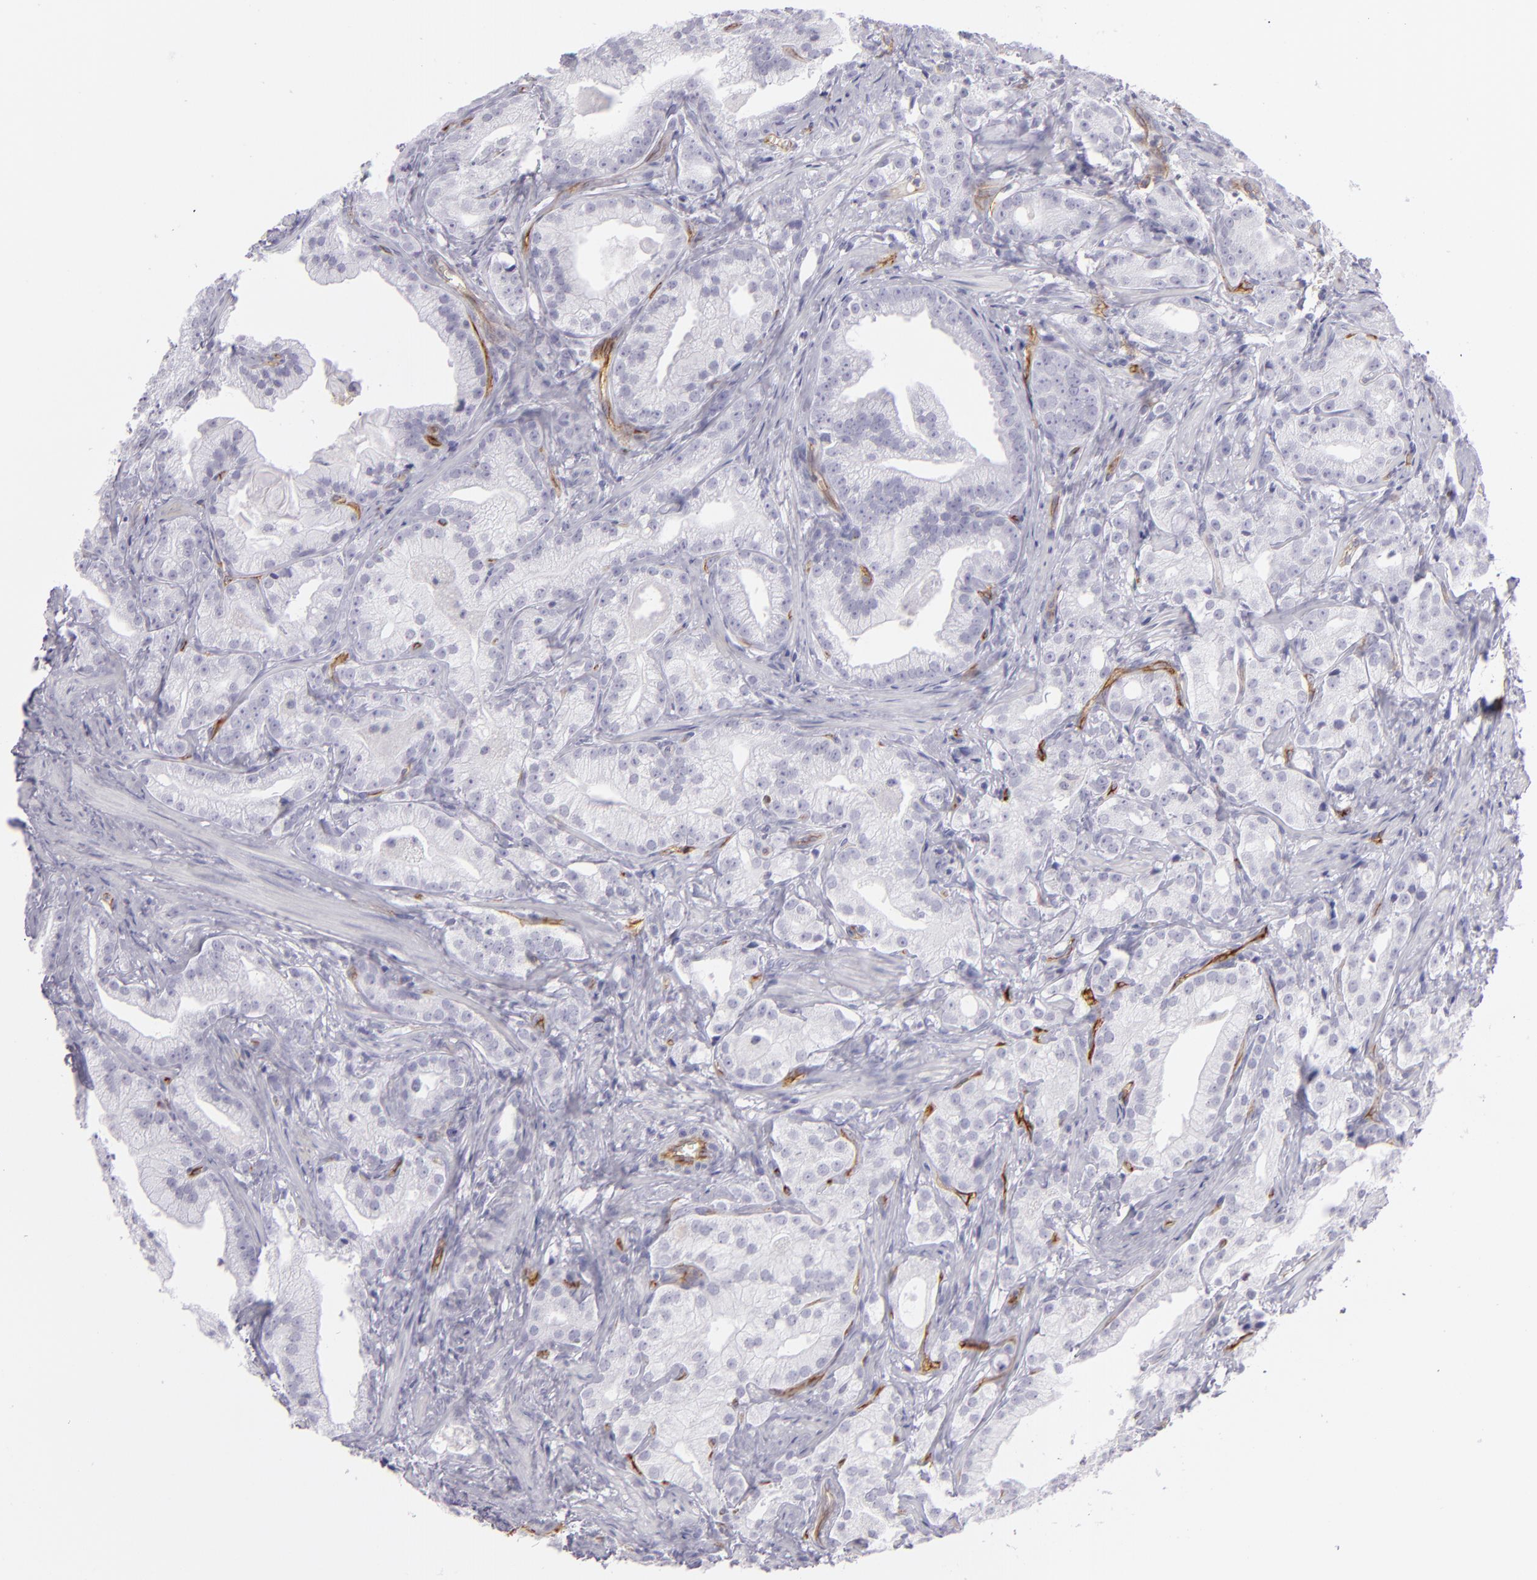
{"staining": {"intensity": "negative", "quantity": "none", "location": "none"}, "tissue": "prostate cancer", "cell_type": "Tumor cells", "image_type": "cancer", "snomed": [{"axis": "morphology", "description": "Adenocarcinoma, Low grade"}, {"axis": "topography", "description": "Prostate"}], "caption": "This is an immunohistochemistry (IHC) micrograph of human adenocarcinoma (low-grade) (prostate). There is no positivity in tumor cells.", "gene": "THBD", "patient": {"sex": "male", "age": 59}}